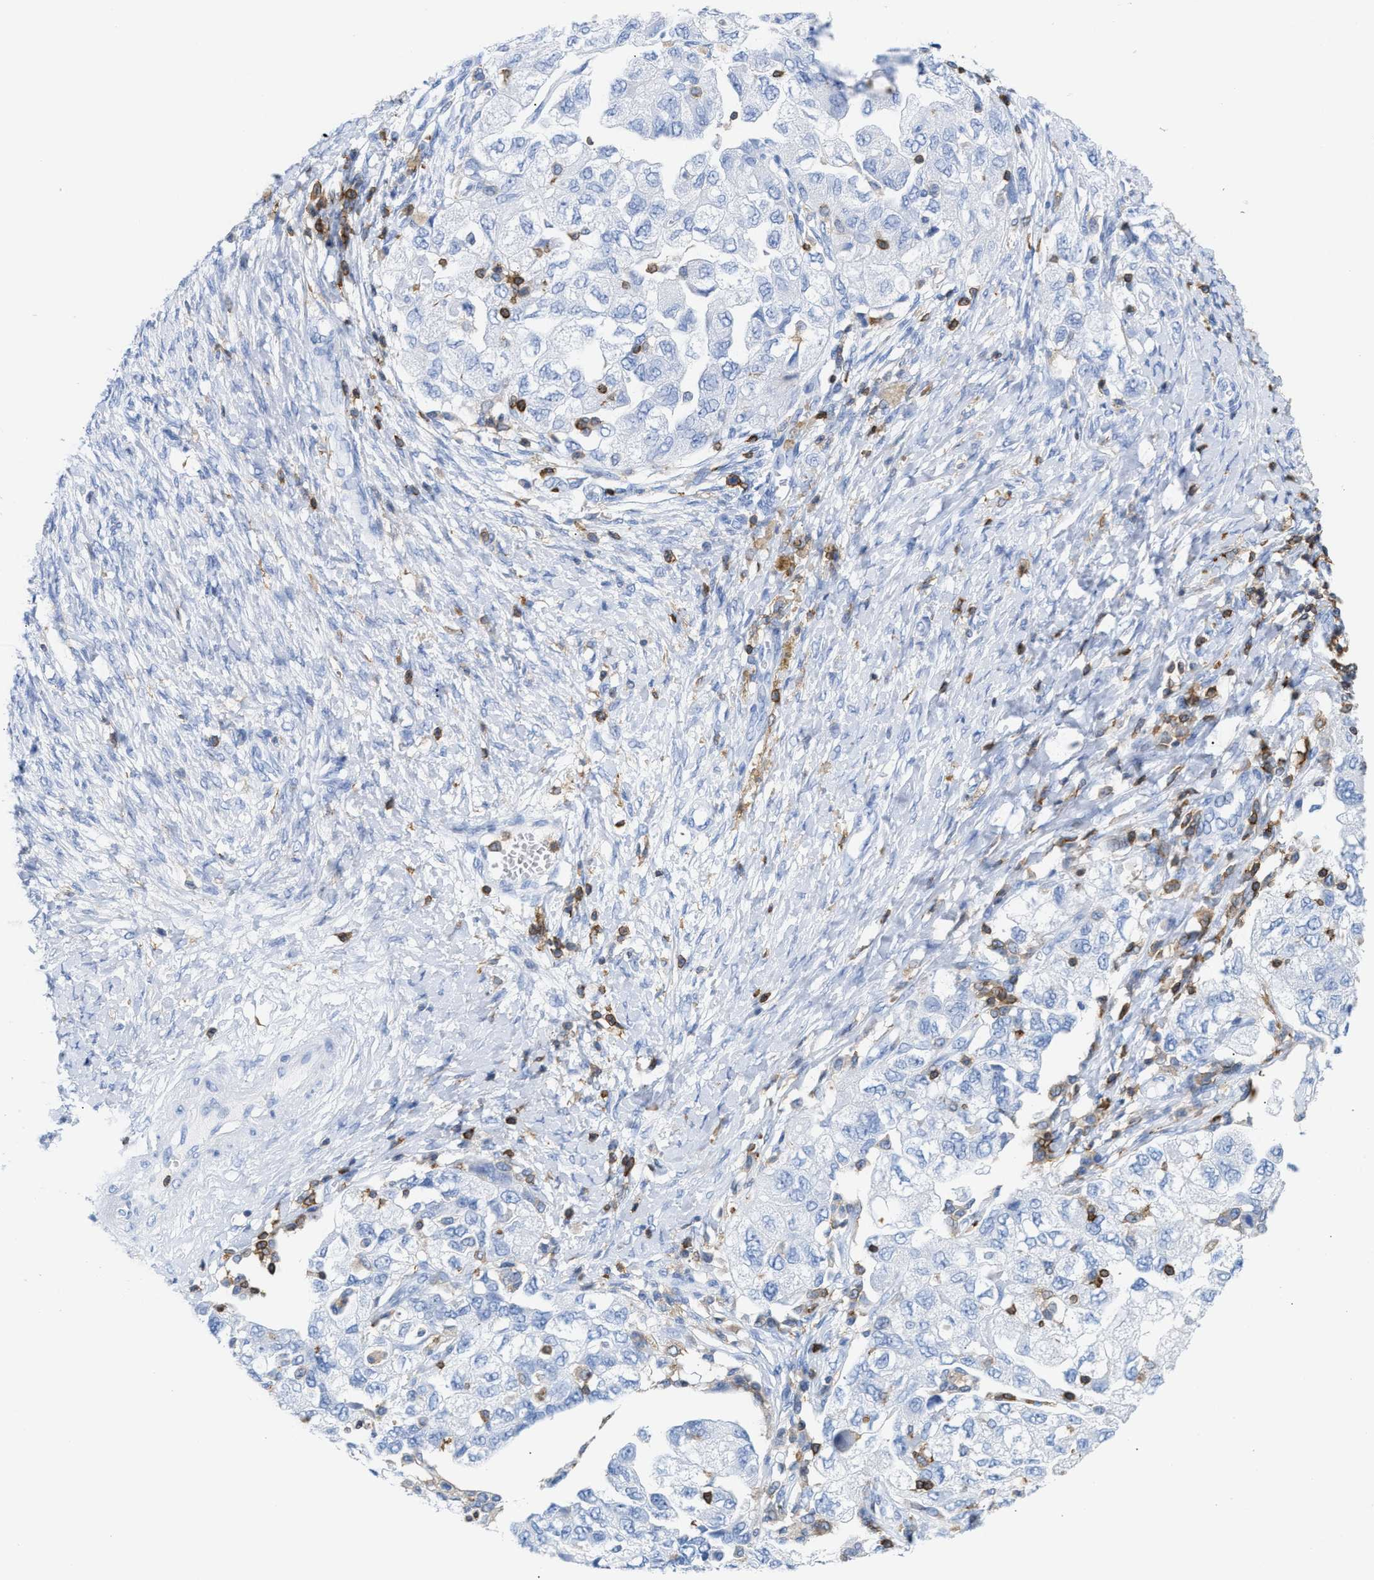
{"staining": {"intensity": "negative", "quantity": "none", "location": "none"}, "tissue": "ovarian cancer", "cell_type": "Tumor cells", "image_type": "cancer", "snomed": [{"axis": "morphology", "description": "Carcinoma, NOS"}, {"axis": "morphology", "description": "Cystadenocarcinoma, serous, NOS"}, {"axis": "topography", "description": "Ovary"}], "caption": "Immunohistochemistry of human carcinoma (ovarian) exhibits no expression in tumor cells.", "gene": "LCP1", "patient": {"sex": "female", "age": 69}}